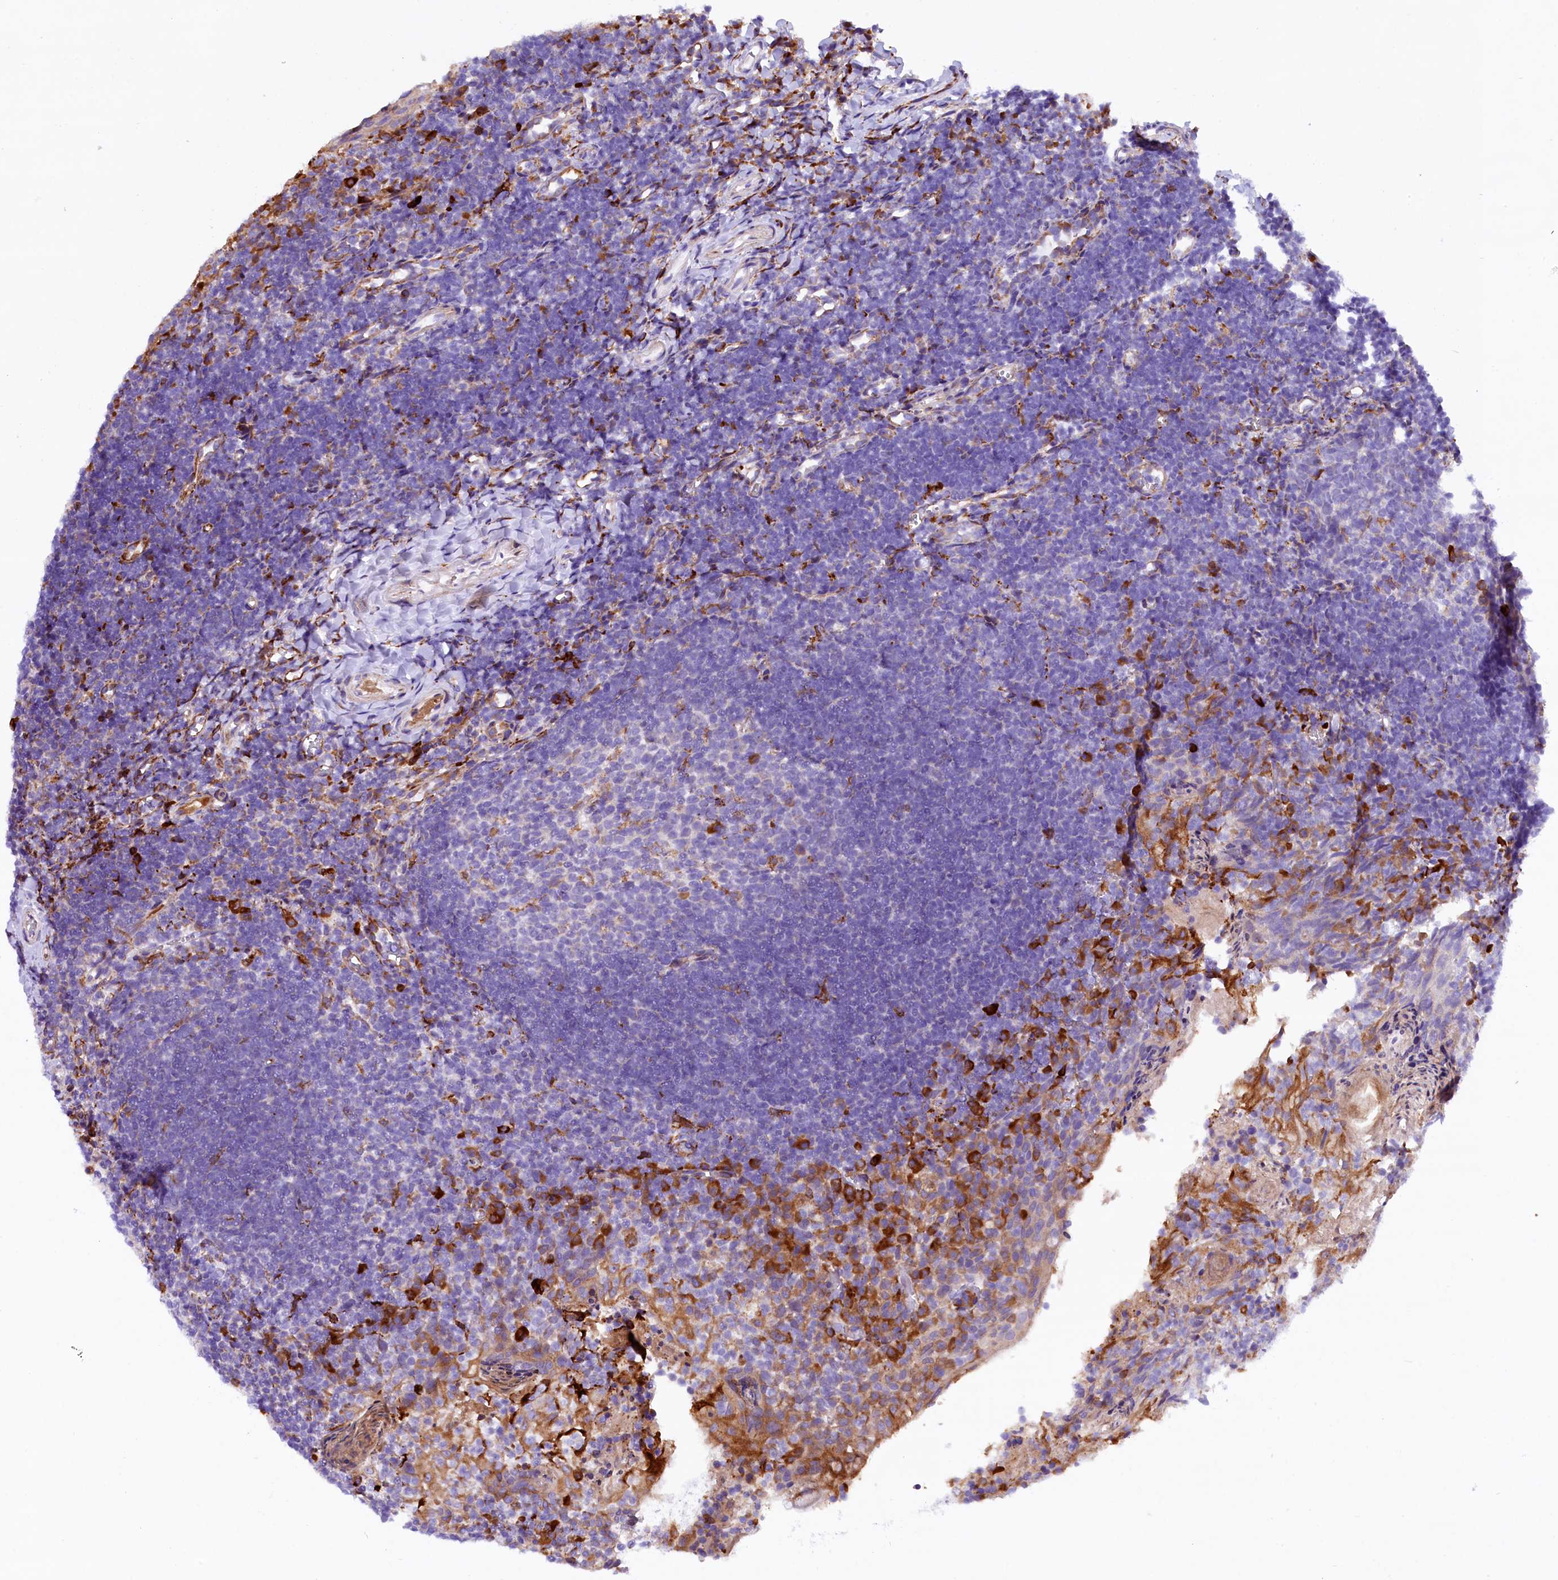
{"staining": {"intensity": "moderate", "quantity": "<25%", "location": "cytoplasmic/membranous"}, "tissue": "tonsil", "cell_type": "Germinal center cells", "image_type": "normal", "snomed": [{"axis": "morphology", "description": "Normal tissue, NOS"}, {"axis": "topography", "description": "Tonsil"}], "caption": "A low amount of moderate cytoplasmic/membranous positivity is appreciated in about <25% of germinal center cells in unremarkable tonsil. (IHC, brightfield microscopy, high magnification).", "gene": "CMTR2", "patient": {"sex": "female", "age": 10}}